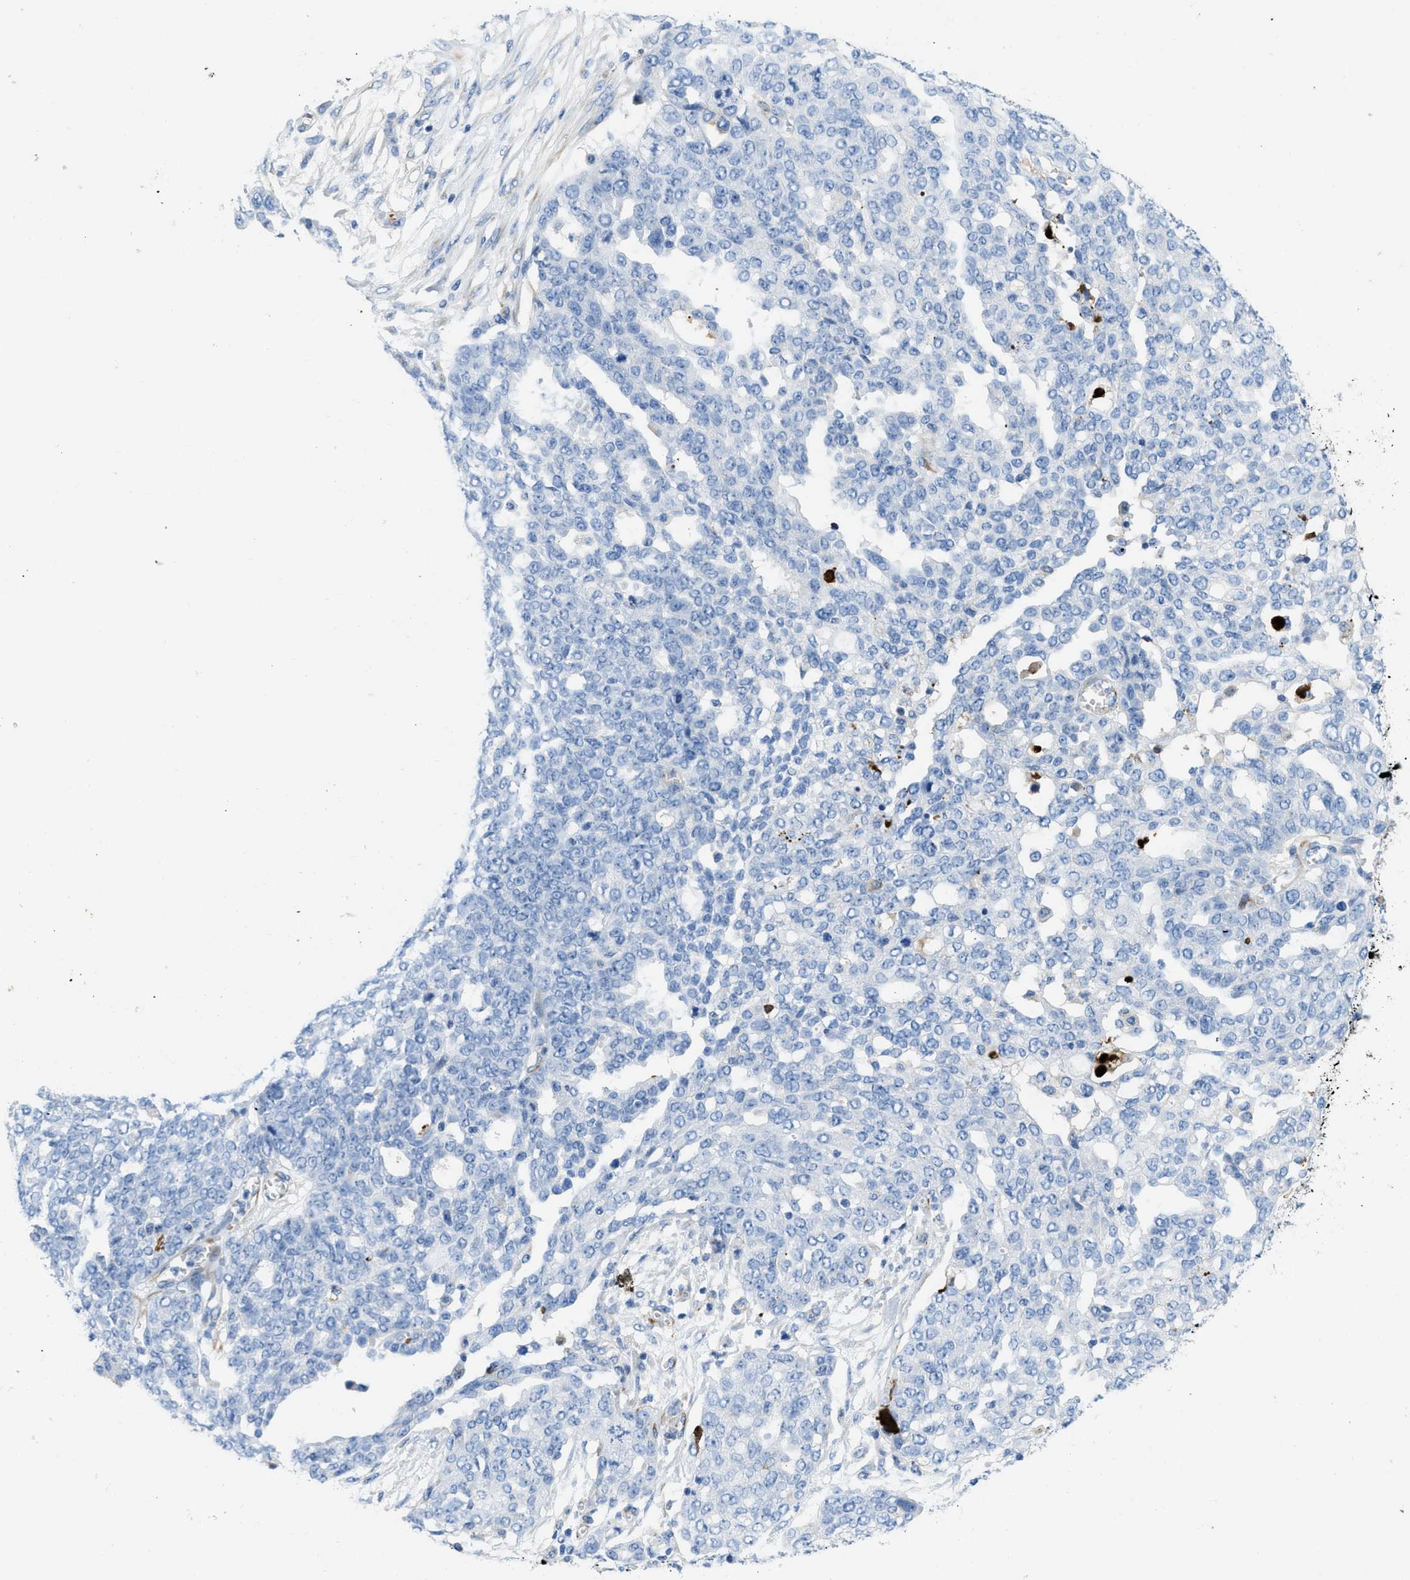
{"staining": {"intensity": "negative", "quantity": "none", "location": "none"}, "tissue": "ovarian cancer", "cell_type": "Tumor cells", "image_type": "cancer", "snomed": [{"axis": "morphology", "description": "Cystadenocarcinoma, serous, NOS"}, {"axis": "topography", "description": "Soft tissue"}, {"axis": "topography", "description": "Ovary"}], "caption": "Tumor cells are negative for protein expression in human serous cystadenocarcinoma (ovarian).", "gene": "XCR1", "patient": {"sex": "female", "age": 57}}